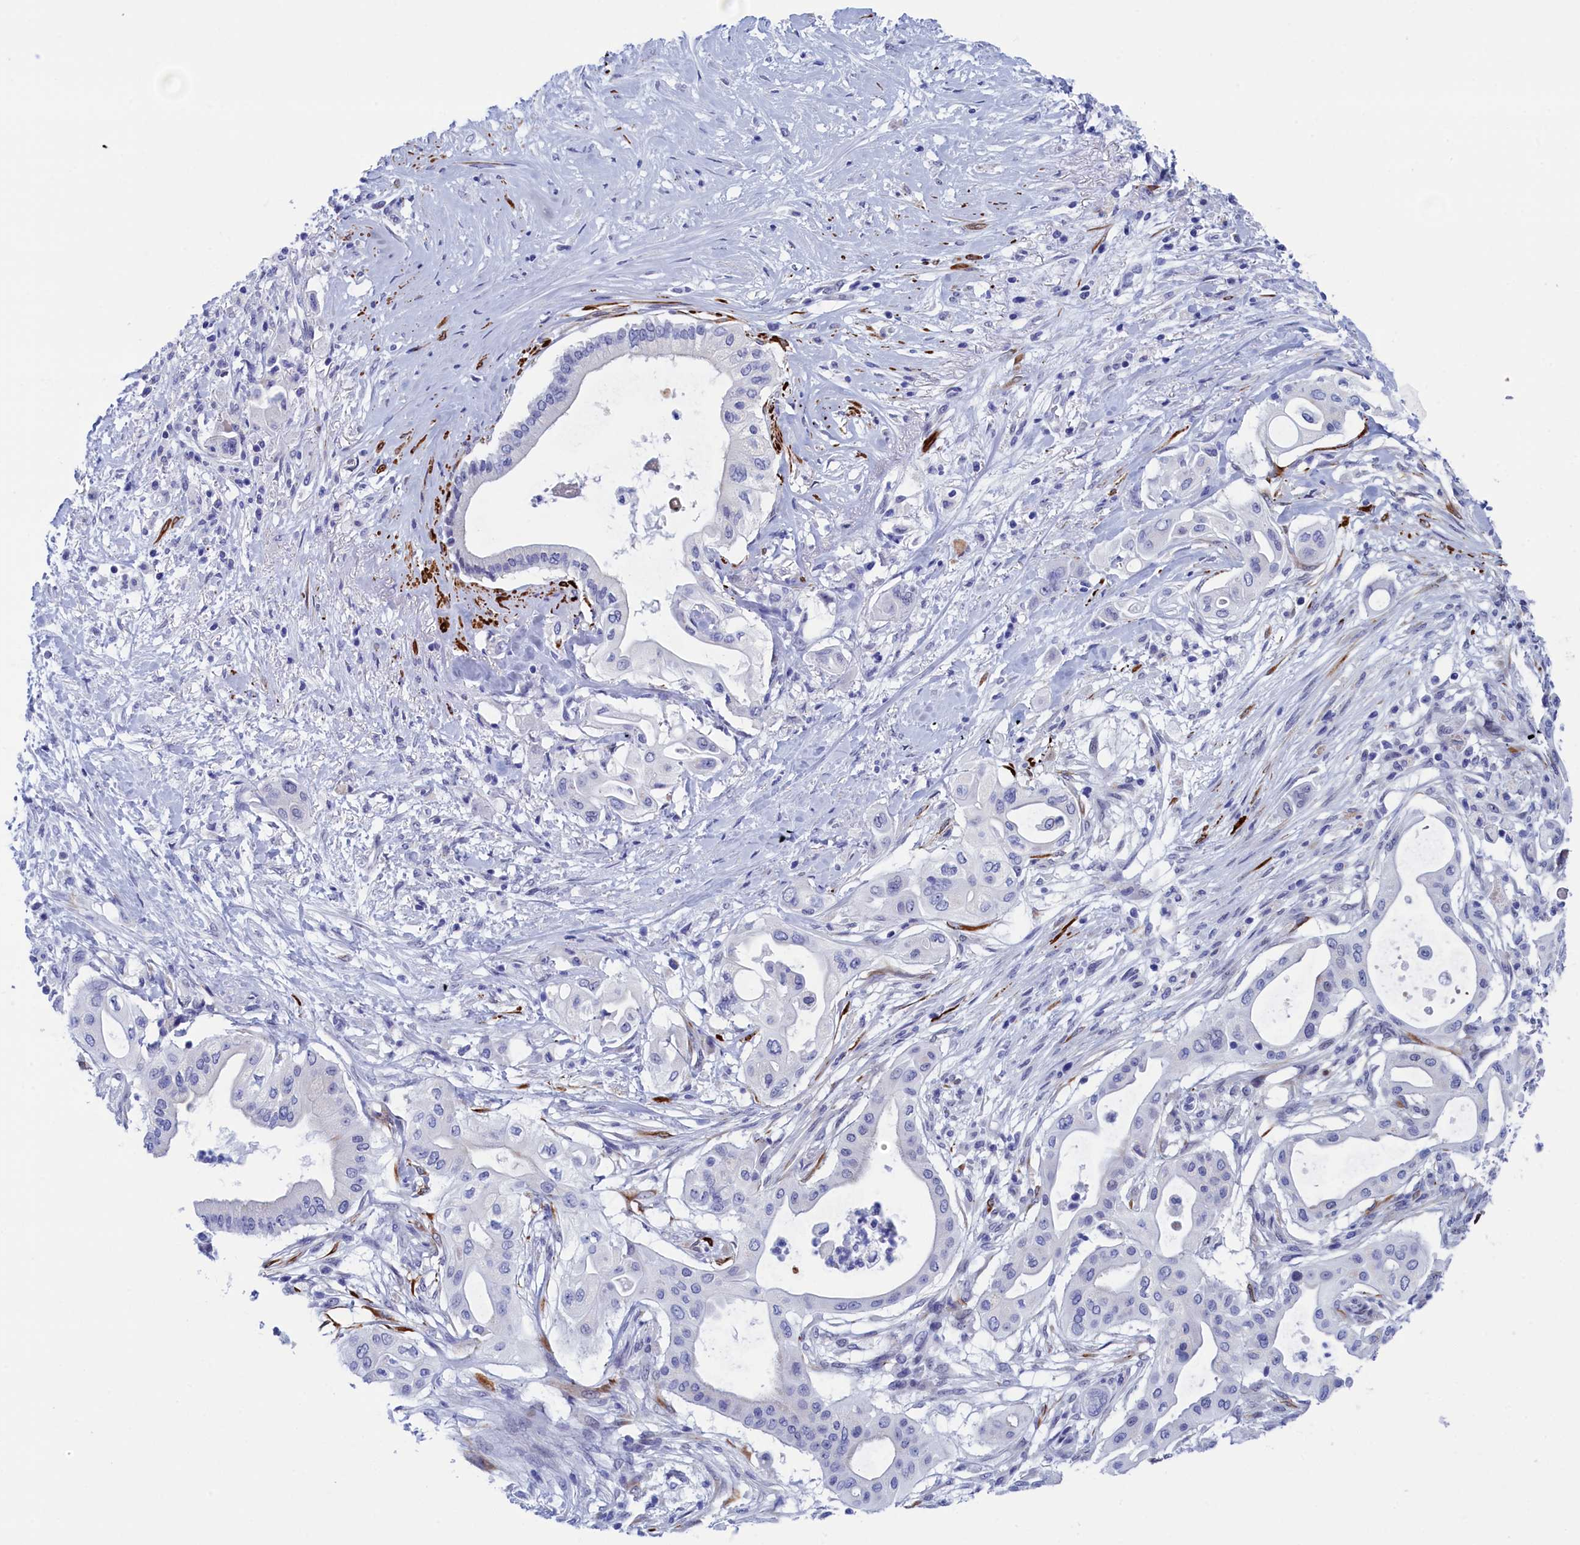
{"staining": {"intensity": "negative", "quantity": "none", "location": "none"}, "tissue": "pancreatic cancer", "cell_type": "Tumor cells", "image_type": "cancer", "snomed": [{"axis": "morphology", "description": "Adenocarcinoma, NOS"}, {"axis": "topography", "description": "Pancreas"}], "caption": "Tumor cells show no significant protein expression in pancreatic cancer (adenocarcinoma). (DAB immunohistochemistry, high magnification).", "gene": "WDR83", "patient": {"sex": "male", "age": 68}}